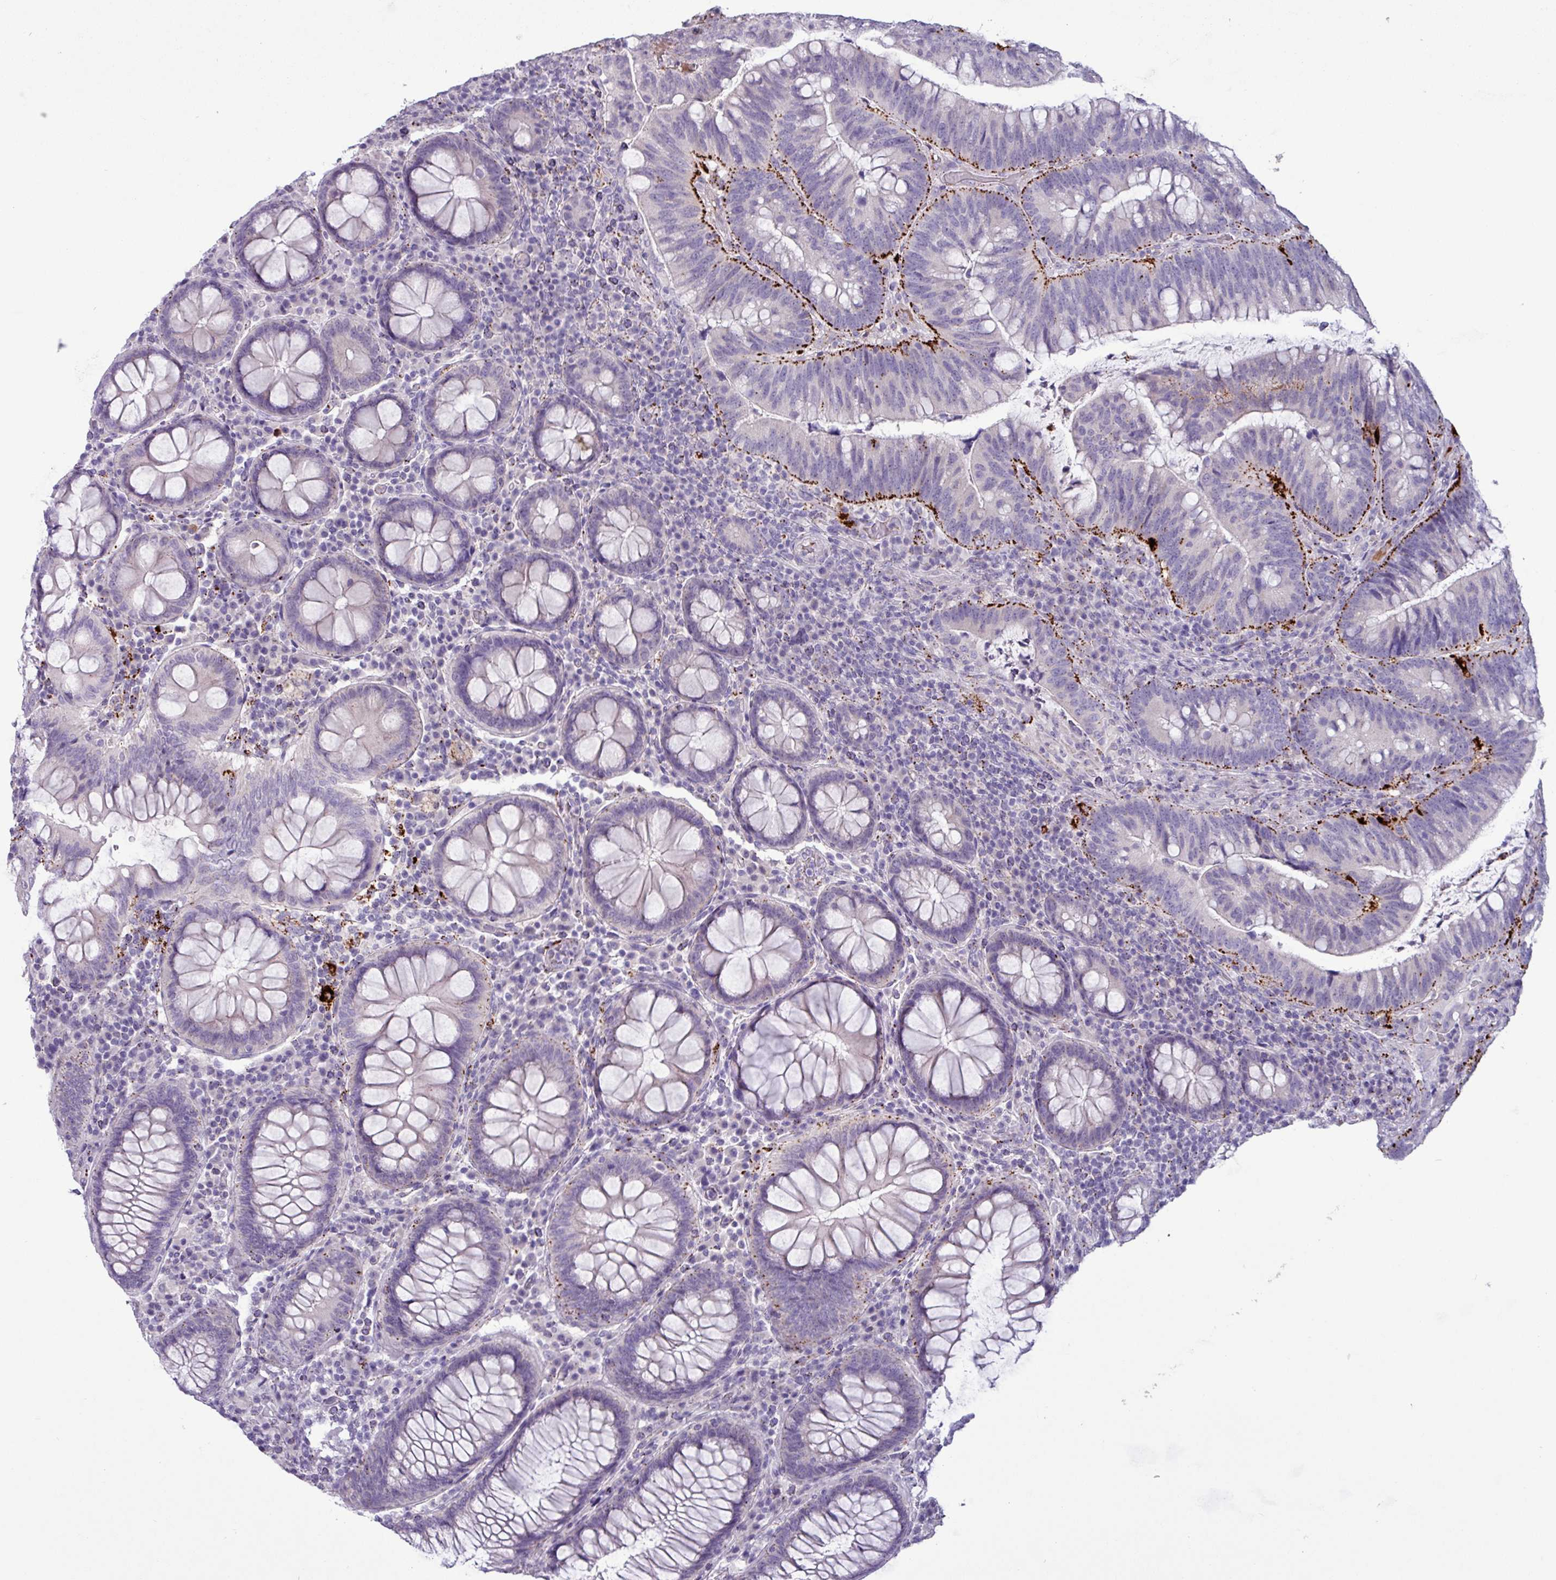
{"staining": {"intensity": "strong", "quantity": "<25%", "location": "cytoplasmic/membranous"}, "tissue": "colorectal cancer", "cell_type": "Tumor cells", "image_type": "cancer", "snomed": [{"axis": "morphology", "description": "Adenocarcinoma, NOS"}, {"axis": "topography", "description": "Colon"}], "caption": "Immunohistochemistry (IHC) (DAB (3,3'-diaminobenzidine)) staining of adenocarcinoma (colorectal) demonstrates strong cytoplasmic/membranous protein positivity in about <25% of tumor cells.", "gene": "PLIN2", "patient": {"sex": "female", "age": 66}}